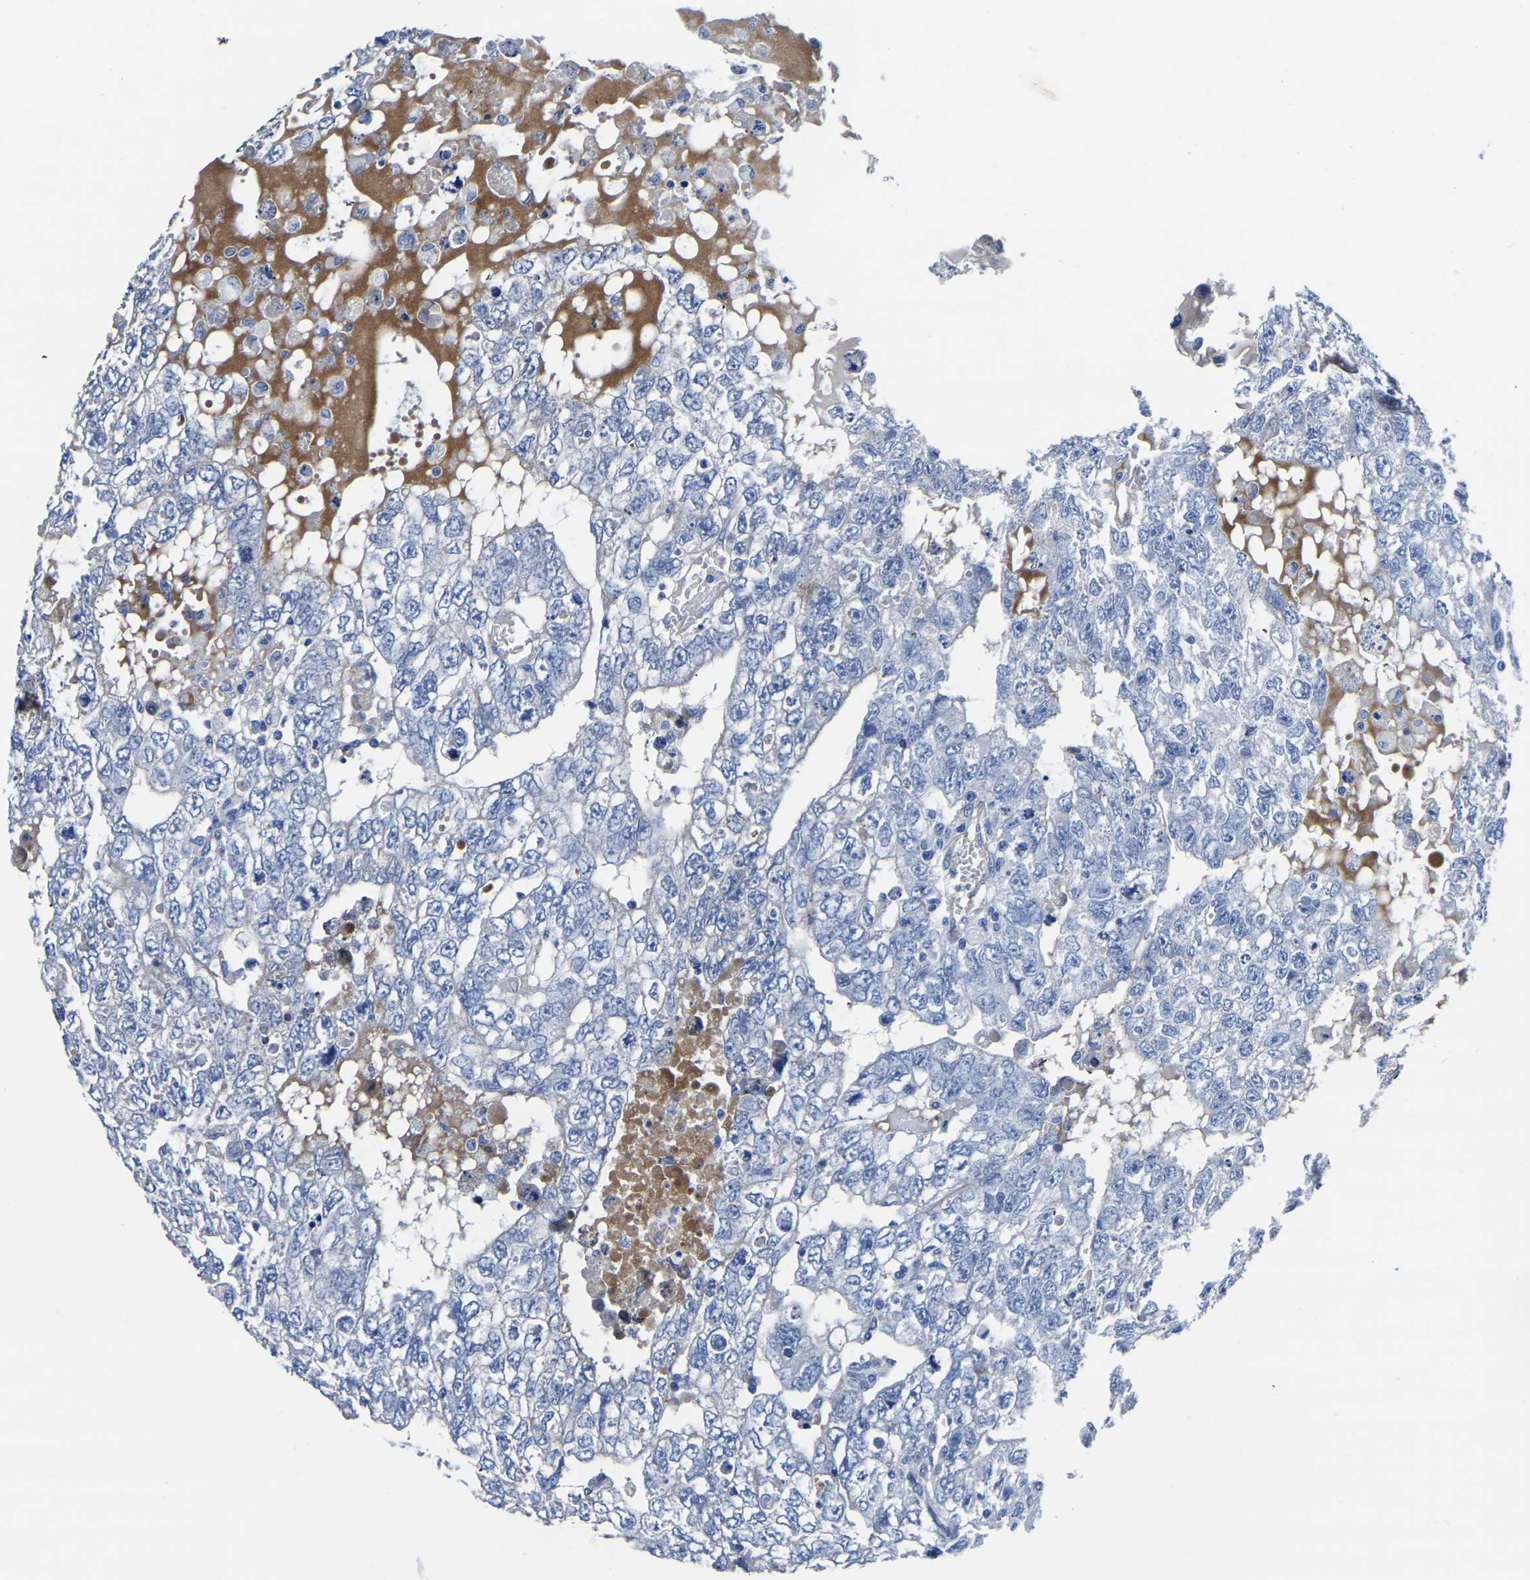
{"staining": {"intensity": "negative", "quantity": "none", "location": "none"}, "tissue": "testis cancer", "cell_type": "Tumor cells", "image_type": "cancer", "snomed": [{"axis": "morphology", "description": "Carcinoma, Embryonal, NOS"}, {"axis": "topography", "description": "Testis"}], "caption": "Tumor cells show no significant expression in testis embryonal carcinoma. The staining is performed using DAB brown chromogen with nuclei counter-stained in using hematoxylin.", "gene": "SLC45A3", "patient": {"sex": "male", "age": 36}}